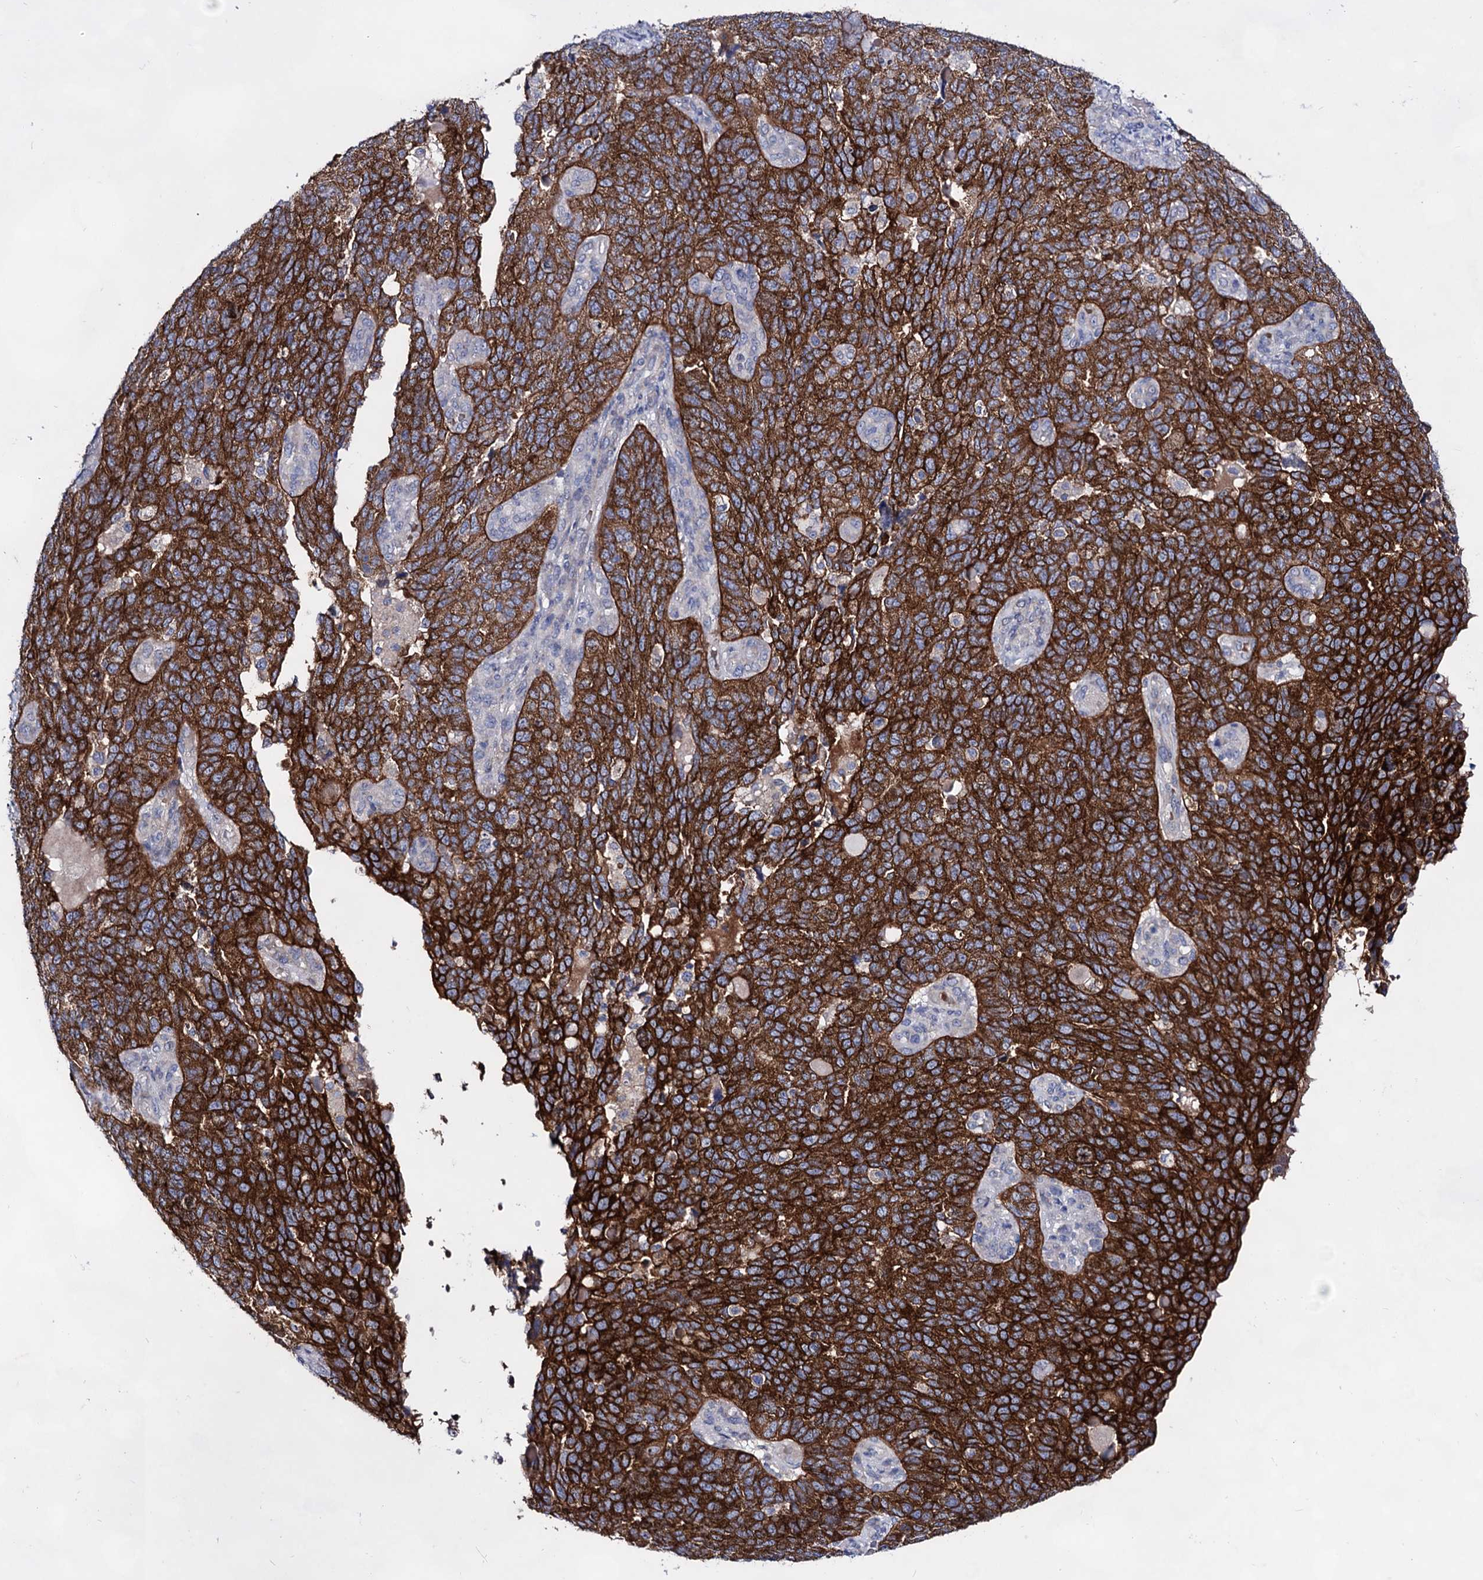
{"staining": {"intensity": "strong", "quantity": ">75%", "location": "cytoplasmic/membranous"}, "tissue": "endometrial cancer", "cell_type": "Tumor cells", "image_type": "cancer", "snomed": [{"axis": "morphology", "description": "Adenocarcinoma, NOS"}, {"axis": "topography", "description": "Endometrium"}], "caption": "Strong cytoplasmic/membranous staining is seen in about >75% of tumor cells in endometrial cancer.", "gene": "PLIN1", "patient": {"sex": "female", "age": 66}}